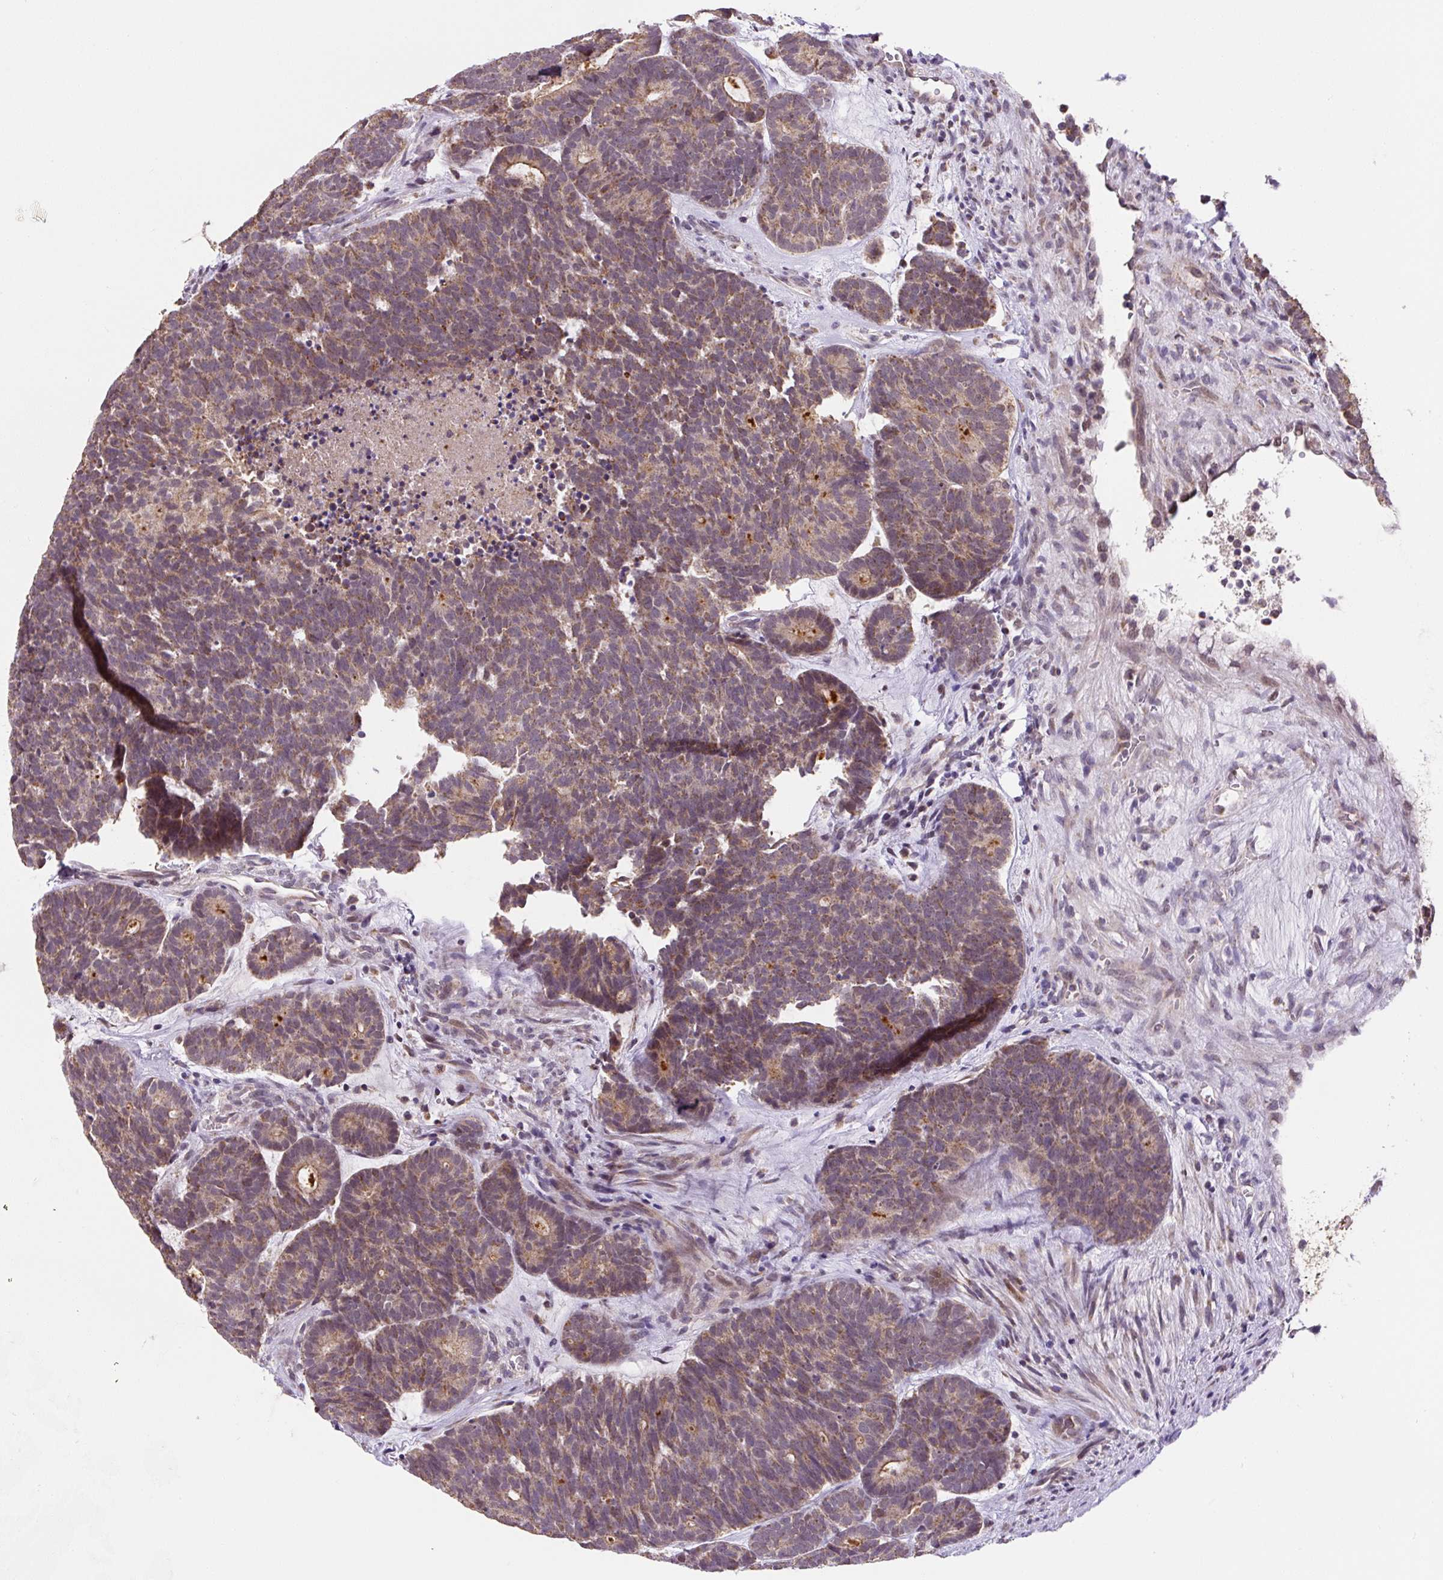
{"staining": {"intensity": "moderate", "quantity": ">75%", "location": "cytoplasmic/membranous"}, "tissue": "head and neck cancer", "cell_type": "Tumor cells", "image_type": "cancer", "snomed": [{"axis": "morphology", "description": "Adenocarcinoma, NOS"}, {"axis": "topography", "description": "Head-Neck"}], "caption": "This photomicrograph exhibits immunohistochemistry staining of human head and neck cancer, with medium moderate cytoplasmic/membranous positivity in approximately >75% of tumor cells.", "gene": "MFSD9", "patient": {"sex": "female", "age": 81}}